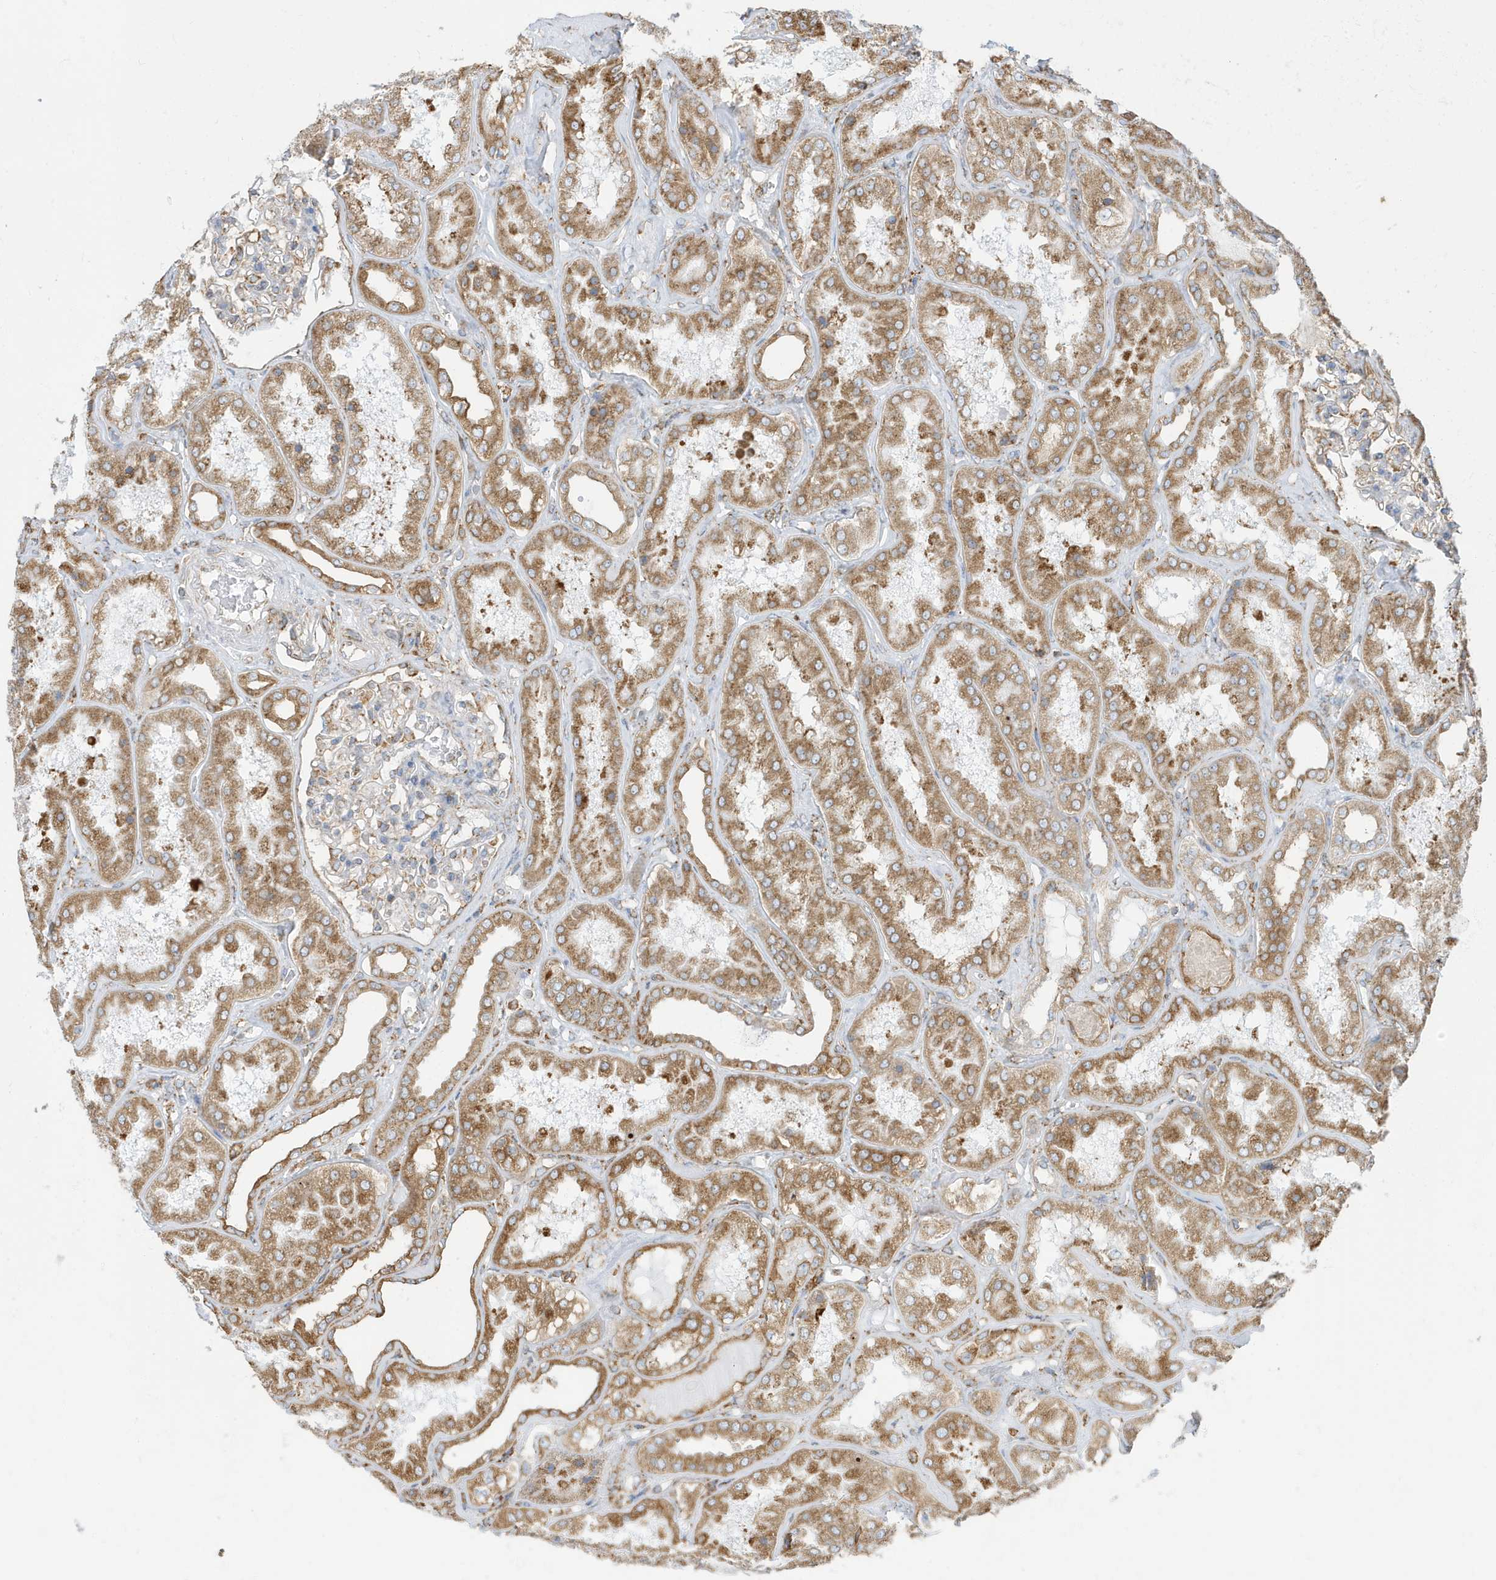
{"staining": {"intensity": "moderate", "quantity": "<25%", "location": "cytoplasmic/membranous"}, "tissue": "kidney", "cell_type": "Cells in glomeruli", "image_type": "normal", "snomed": [{"axis": "morphology", "description": "Normal tissue, NOS"}, {"axis": "topography", "description": "Kidney"}], "caption": "Protein staining displays moderate cytoplasmic/membranous positivity in approximately <25% of cells in glomeruli in unremarkable kidney. The staining is performed using DAB (3,3'-diaminobenzidine) brown chromogen to label protein expression. The nuclei are counter-stained blue using hematoxylin.", "gene": "PDIA6", "patient": {"sex": "female", "age": 56}}